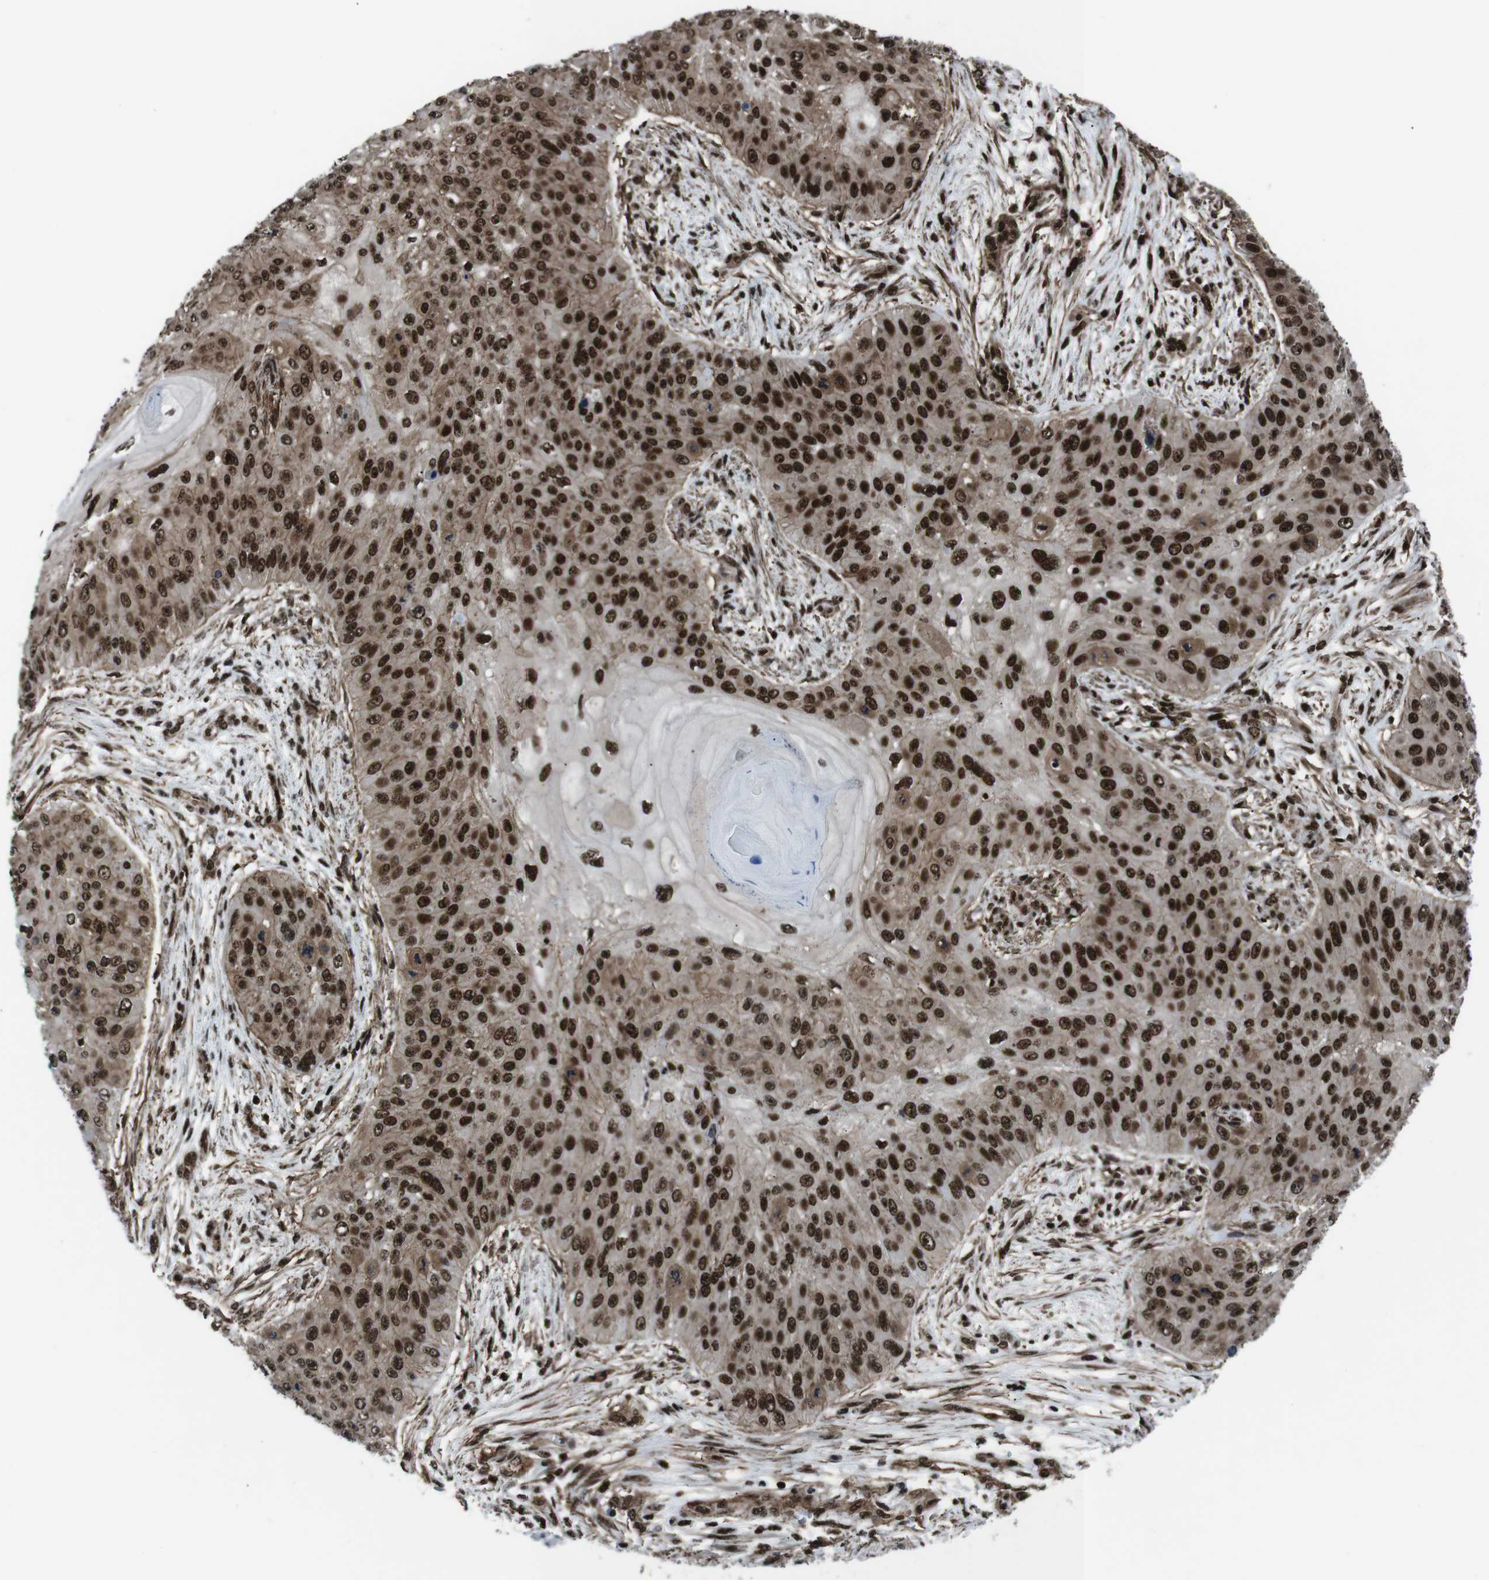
{"staining": {"intensity": "strong", "quantity": ">75%", "location": "cytoplasmic/membranous,nuclear"}, "tissue": "skin cancer", "cell_type": "Tumor cells", "image_type": "cancer", "snomed": [{"axis": "morphology", "description": "Squamous cell carcinoma, NOS"}, {"axis": "topography", "description": "Skin"}], "caption": "The image demonstrates staining of skin cancer (squamous cell carcinoma), revealing strong cytoplasmic/membranous and nuclear protein staining (brown color) within tumor cells. (Brightfield microscopy of DAB IHC at high magnification).", "gene": "HNRNPU", "patient": {"sex": "female", "age": 80}}